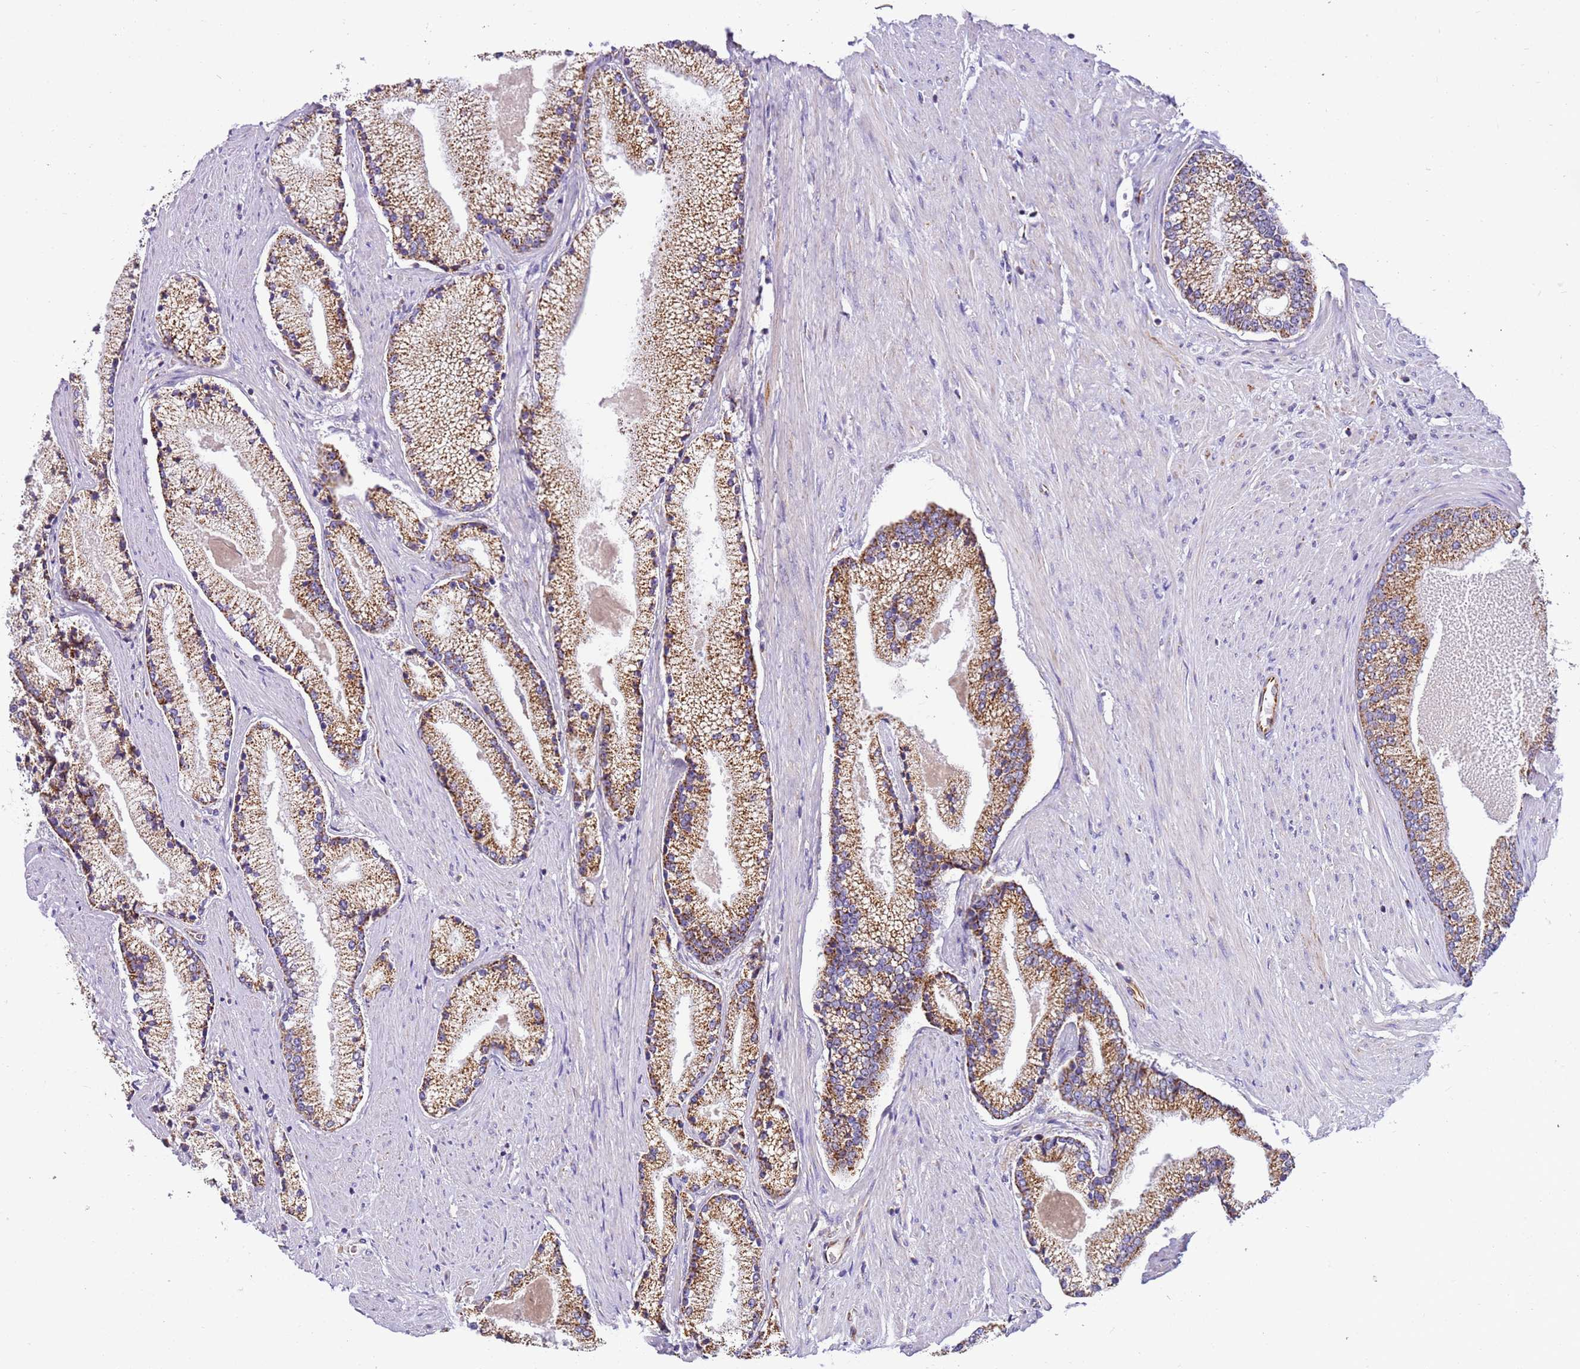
{"staining": {"intensity": "moderate", "quantity": "25%-75%", "location": "cytoplasmic/membranous"}, "tissue": "prostate cancer", "cell_type": "Tumor cells", "image_type": "cancer", "snomed": [{"axis": "morphology", "description": "Adenocarcinoma, High grade"}, {"axis": "topography", "description": "Prostate"}], "caption": "Protein staining exhibits moderate cytoplasmic/membranous expression in about 25%-75% of tumor cells in prostate cancer. (DAB (3,3'-diaminobenzidine) = brown stain, brightfield microscopy at high magnification).", "gene": "MRPL20", "patient": {"sex": "male", "age": 67}}